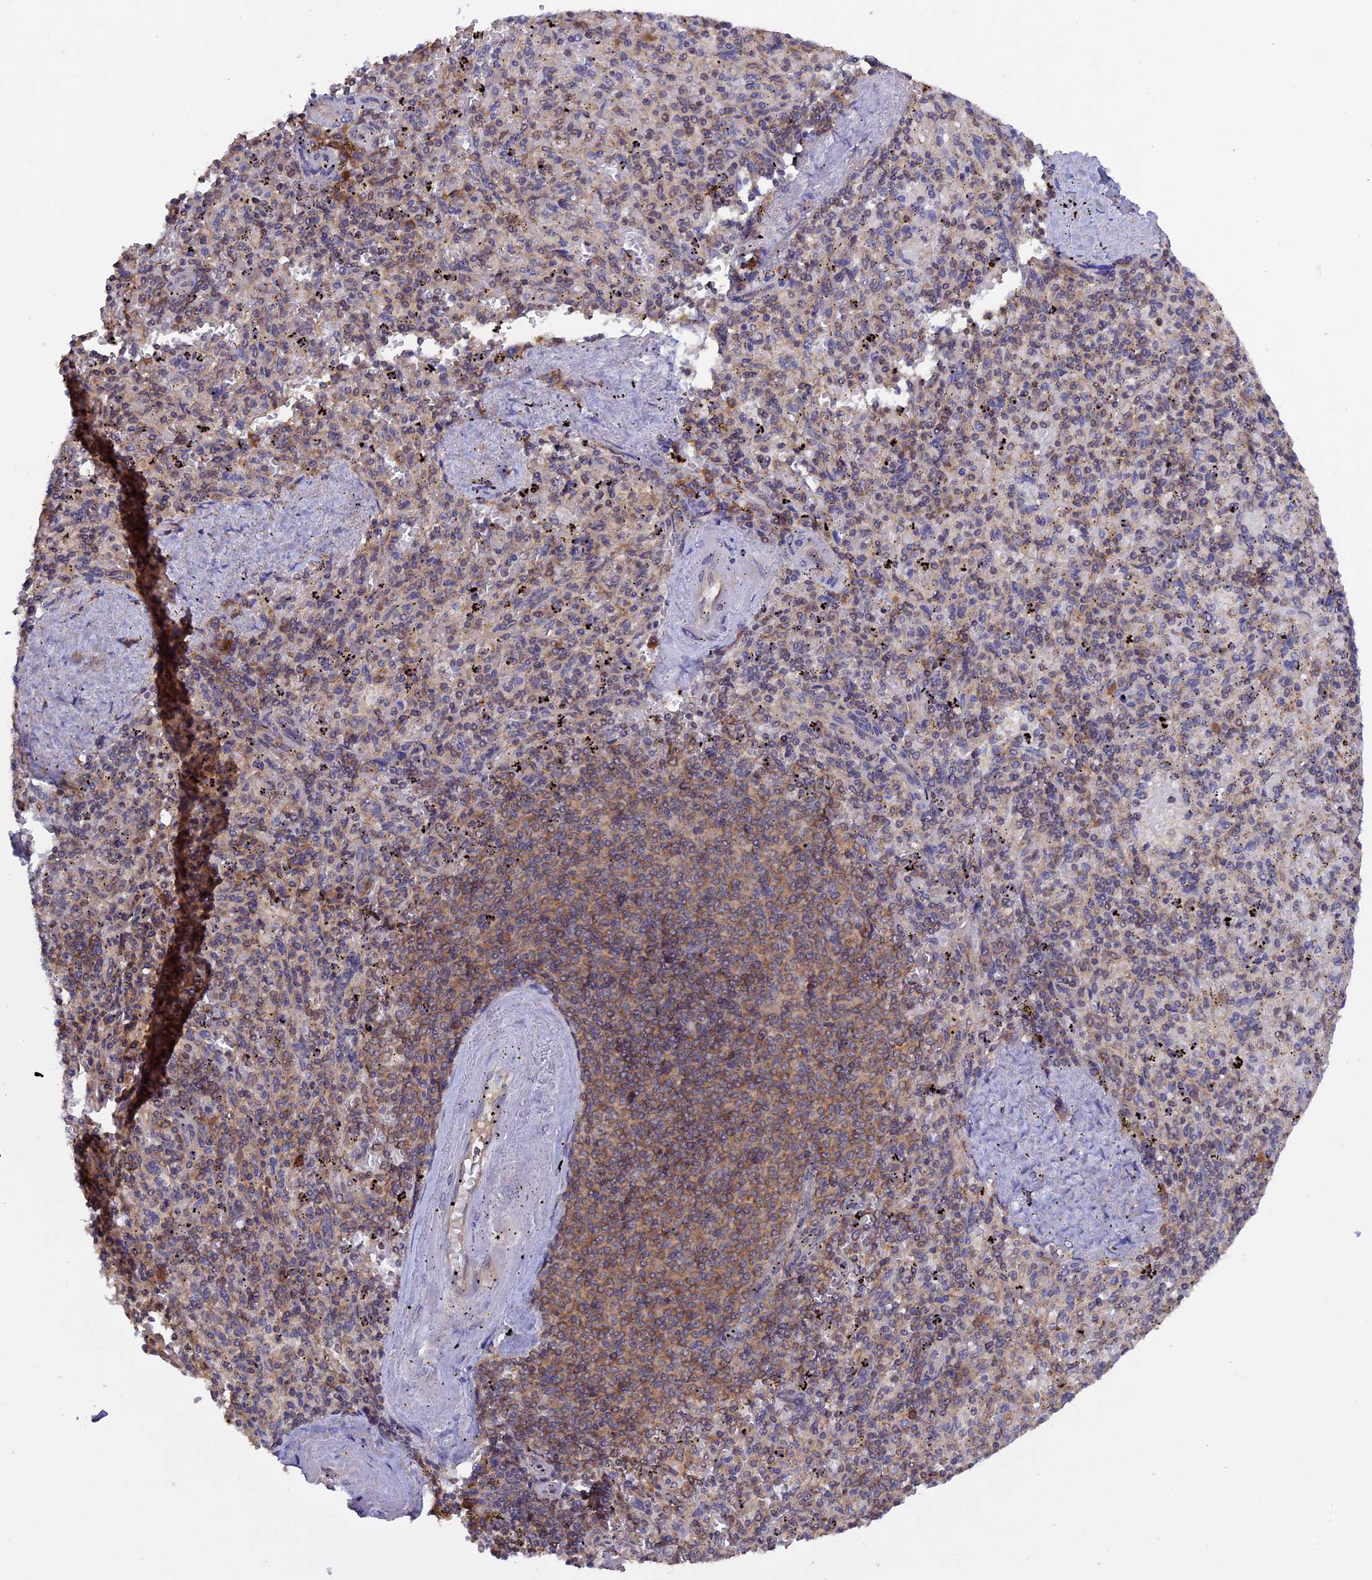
{"staining": {"intensity": "moderate", "quantity": "<25%", "location": "cytoplasmic/membranous"}, "tissue": "spleen", "cell_type": "Cells in red pulp", "image_type": "normal", "snomed": [{"axis": "morphology", "description": "Normal tissue, NOS"}, {"axis": "topography", "description": "Spleen"}], "caption": "Brown immunohistochemical staining in unremarkable human spleen displays moderate cytoplasmic/membranous positivity in about <25% of cells in red pulp.", "gene": "RAB15", "patient": {"sex": "male", "age": 82}}